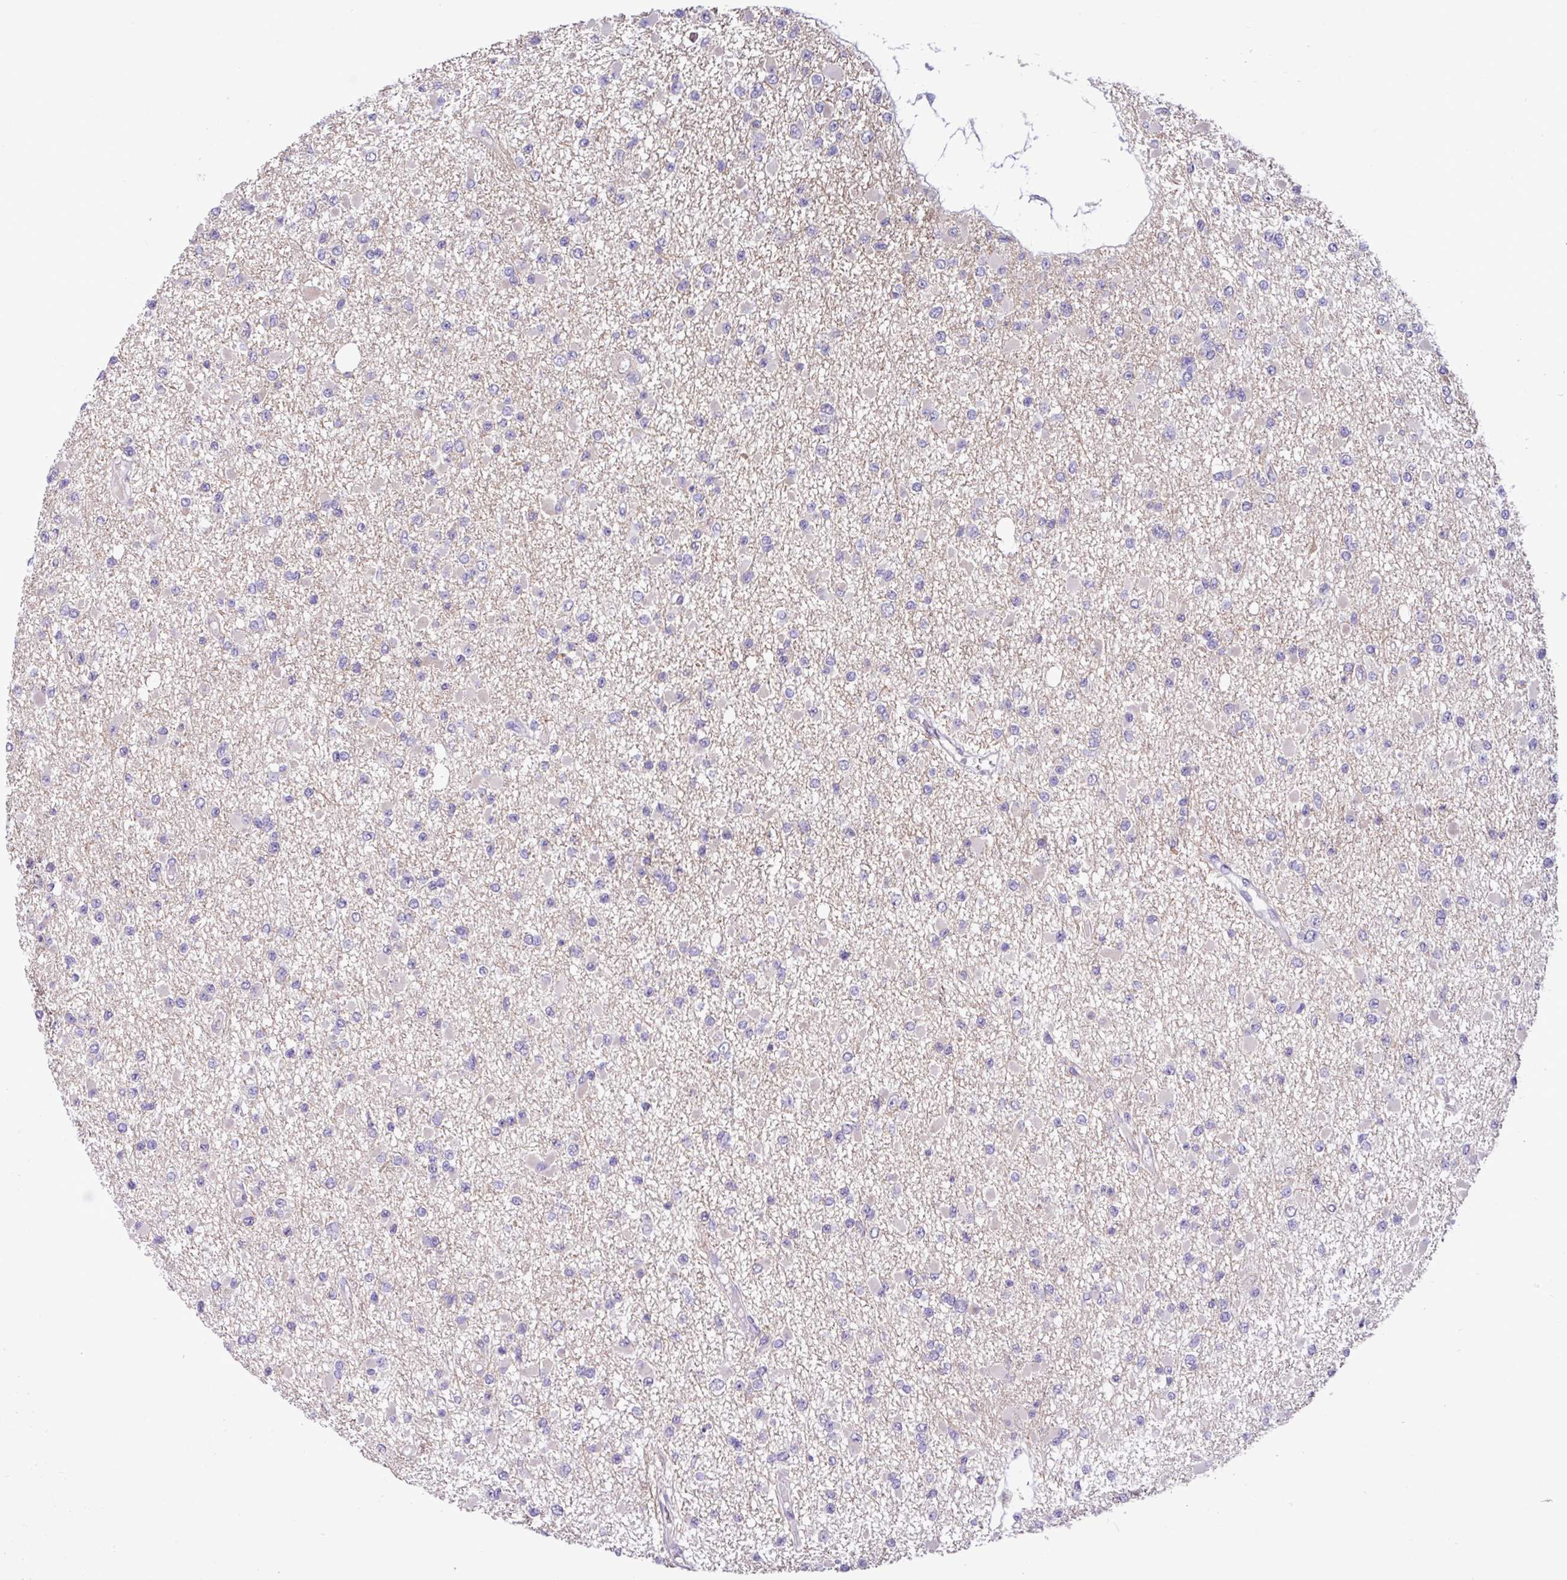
{"staining": {"intensity": "negative", "quantity": "none", "location": "none"}, "tissue": "glioma", "cell_type": "Tumor cells", "image_type": "cancer", "snomed": [{"axis": "morphology", "description": "Glioma, malignant, Low grade"}, {"axis": "topography", "description": "Brain"}], "caption": "High magnification brightfield microscopy of glioma stained with DAB (3,3'-diaminobenzidine) (brown) and counterstained with hematoxylin (blue): tumor cells show no significant expression.", "gene": "PAX8", "patient": {"sex": "female", "age": 22}}